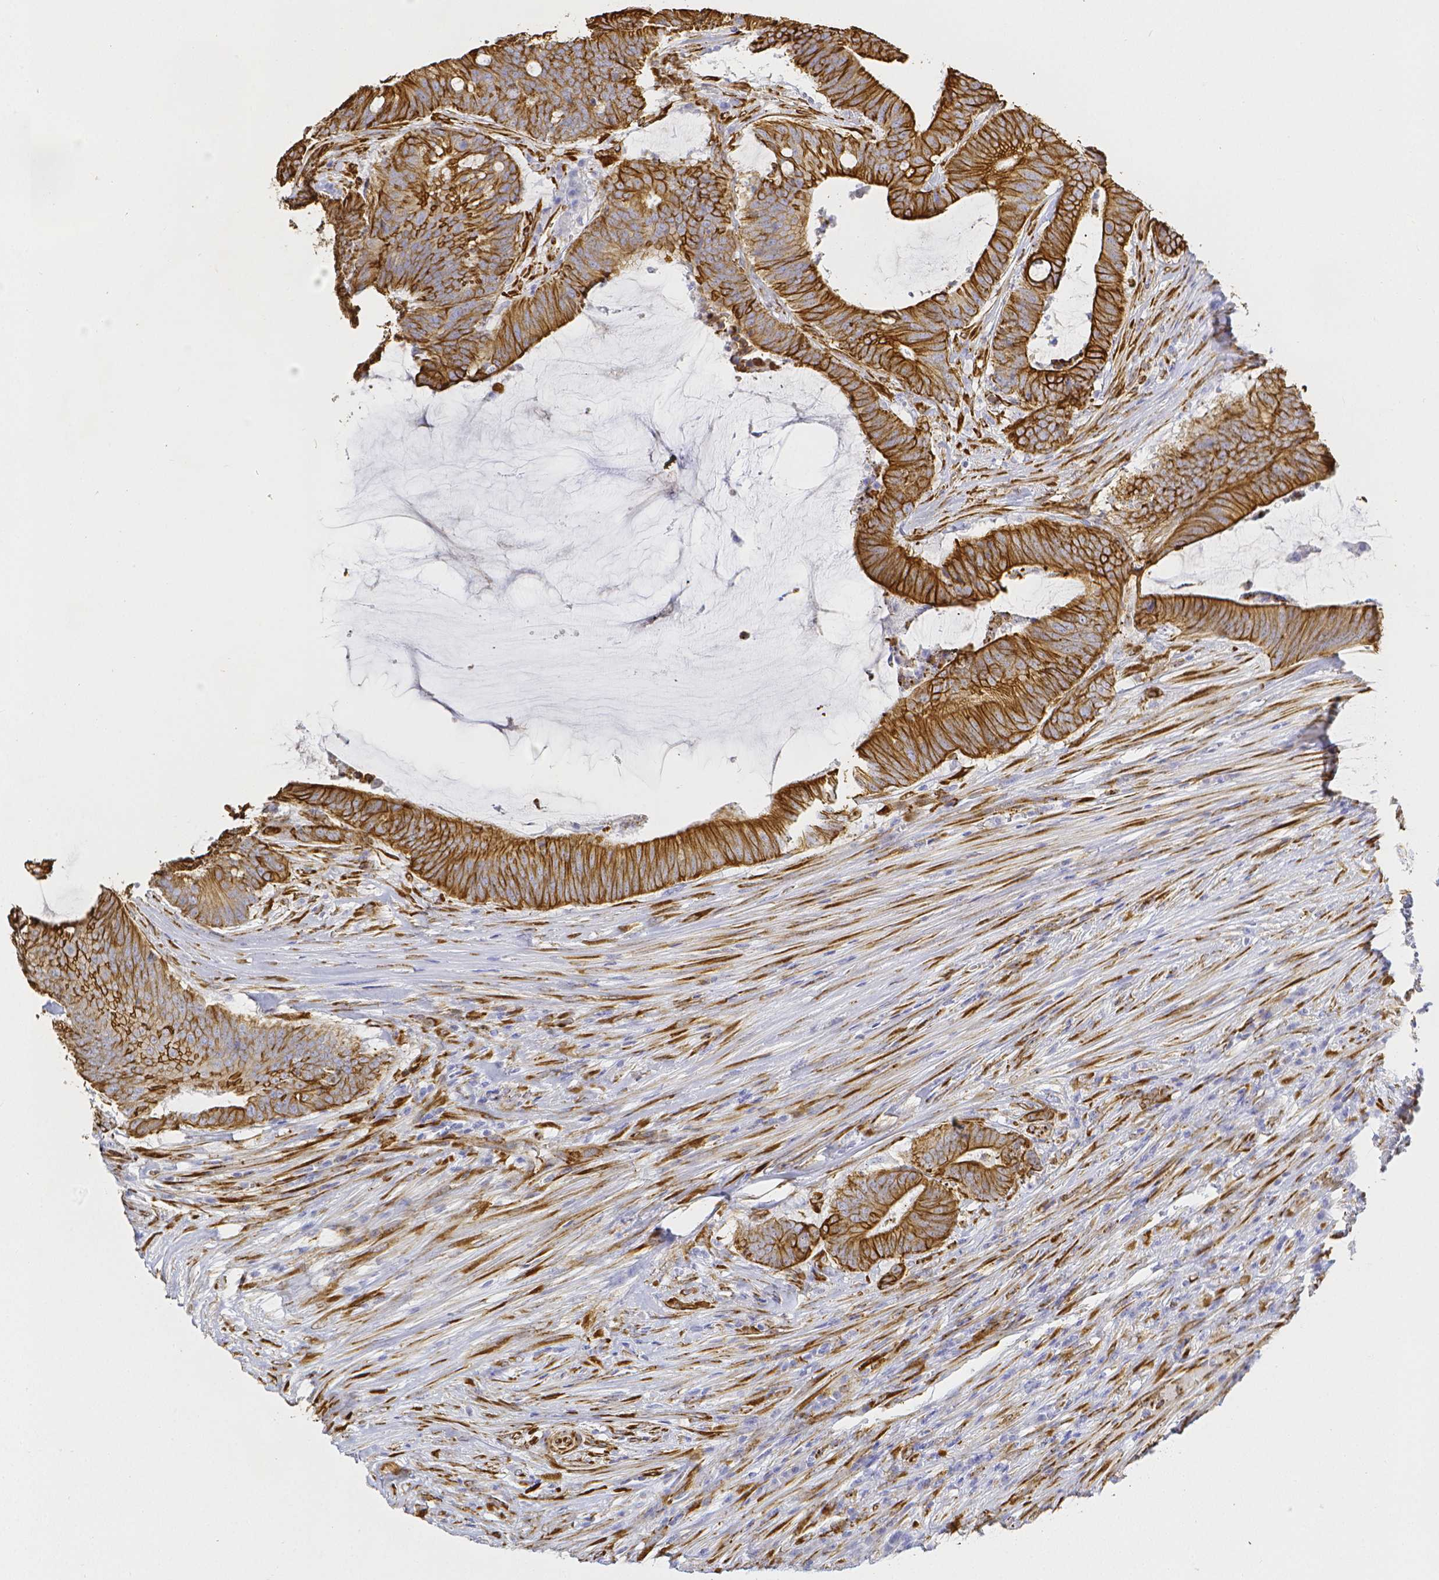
{"staining": {"intensity": "strong", "quantity": ">75%", "location": "cytoplasmic/membranous"}, "tissue": "colorectal cancer", "cell_type": "Tumor cells", "image_type": "cancer", "snomed": [{"axis": "morphology", "description": "Adenocarcinoma, NOS"}, {"axis": "topography", "description": "Colon"}], "caption": "Approximately >75% of tumor cells in human colorectal cancer (adenocarcinoma) show strong cytoplasmic/membranous protein expression as visualized by brown immunohistochemical staining.", "gene": "SMURF1", "patient": {"sex": "female", "age": 43}}